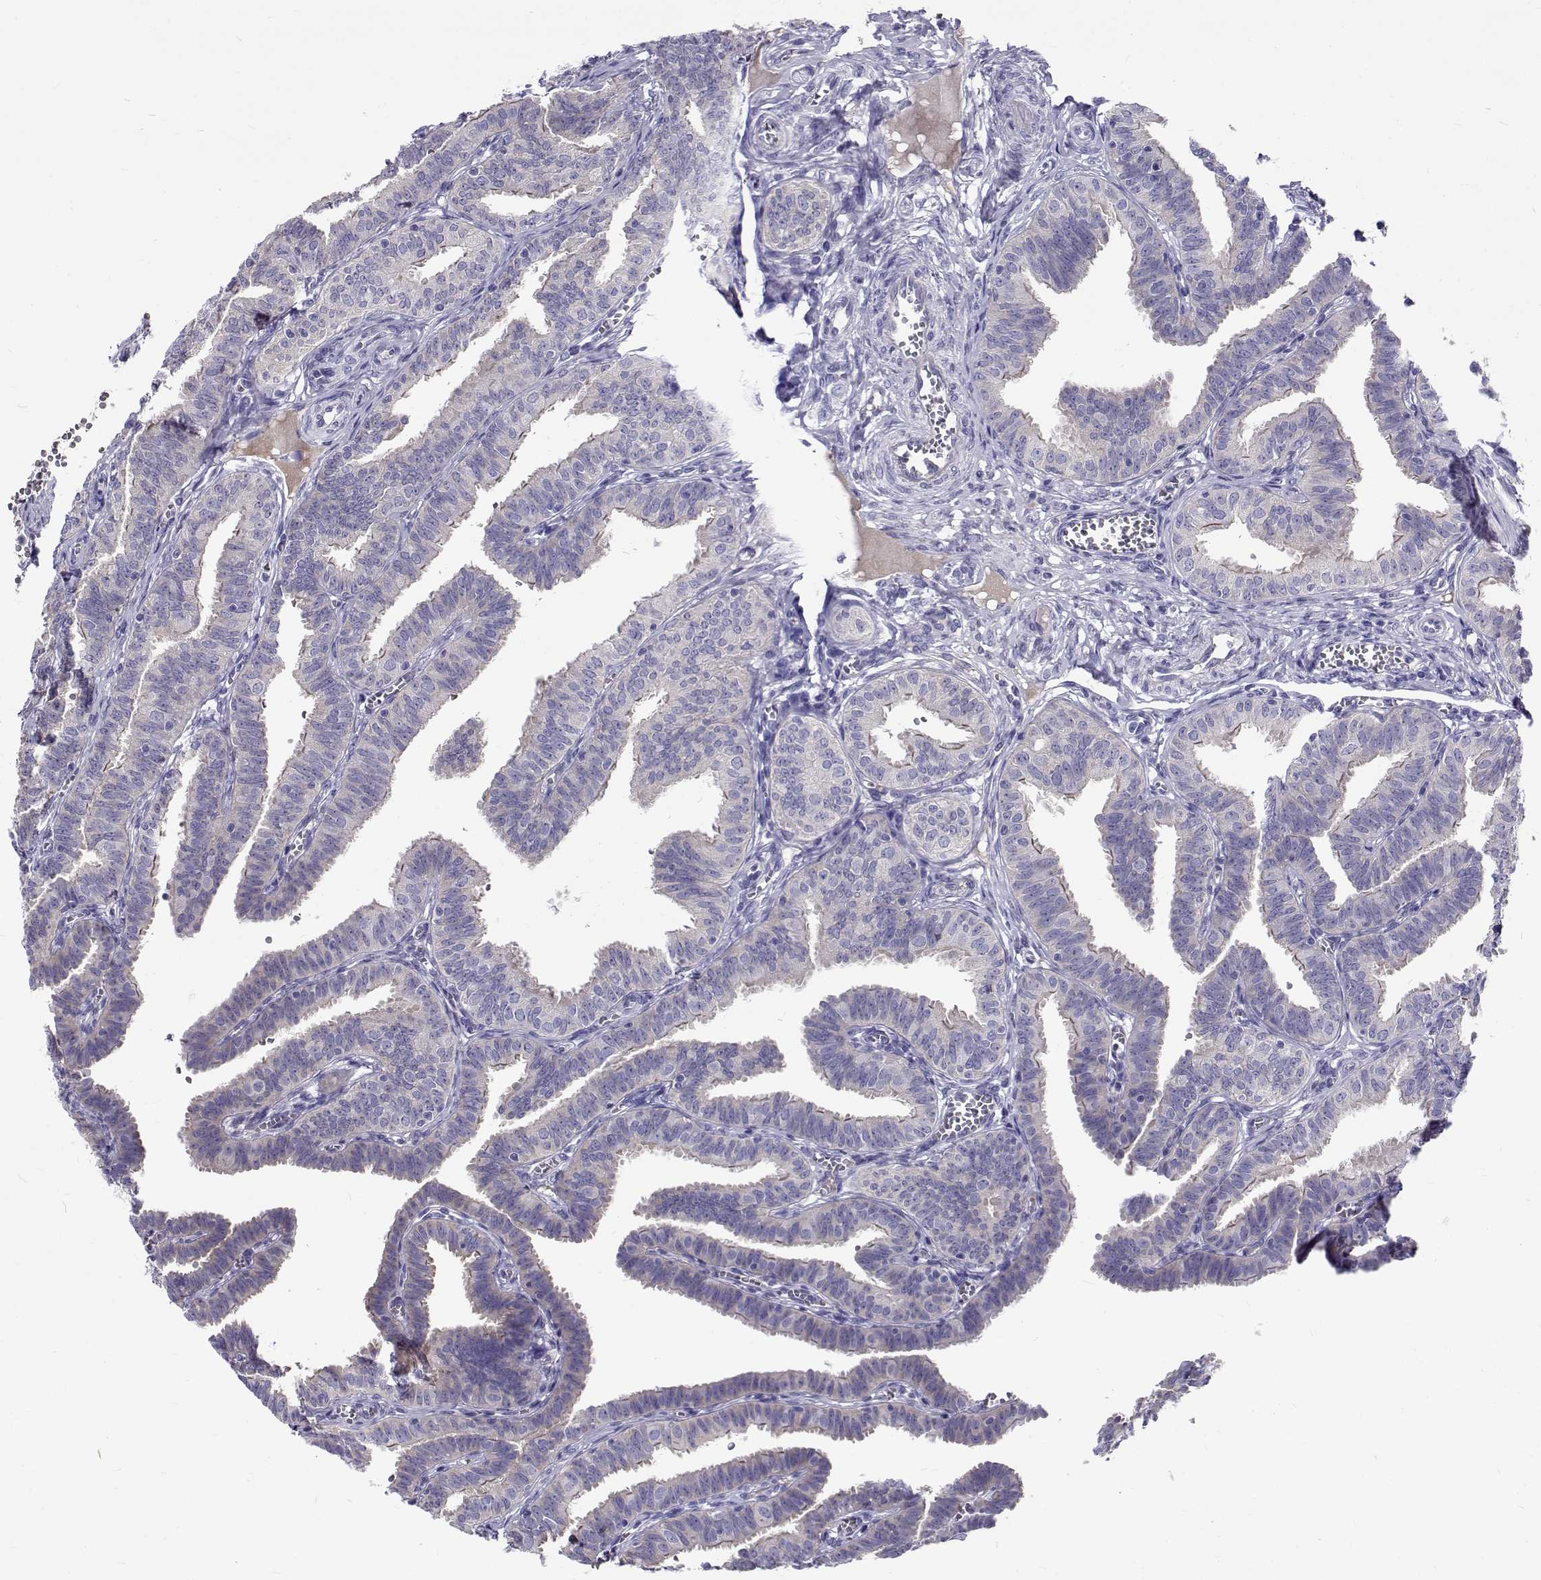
{"staining": {"intensity": "weak", "quantity": "<25%", "location": "cytoplasmic/membranous"}, "tissue": "fallopian tube", "cell_type": "Glandular cells", "image_type": "normal", "snomed": [{"axis": "morphology", "description": "Normal tissue, NOS"}, {"axis": "topography", "description": "Fallopian tube"}], "caption": "This is an immunohistochemistry photomicrograph of benign human fallopian tube. There is no staining in glandular cells.", "gene": "IGSF1", "patient": {"sex": "female", "age": 25}}